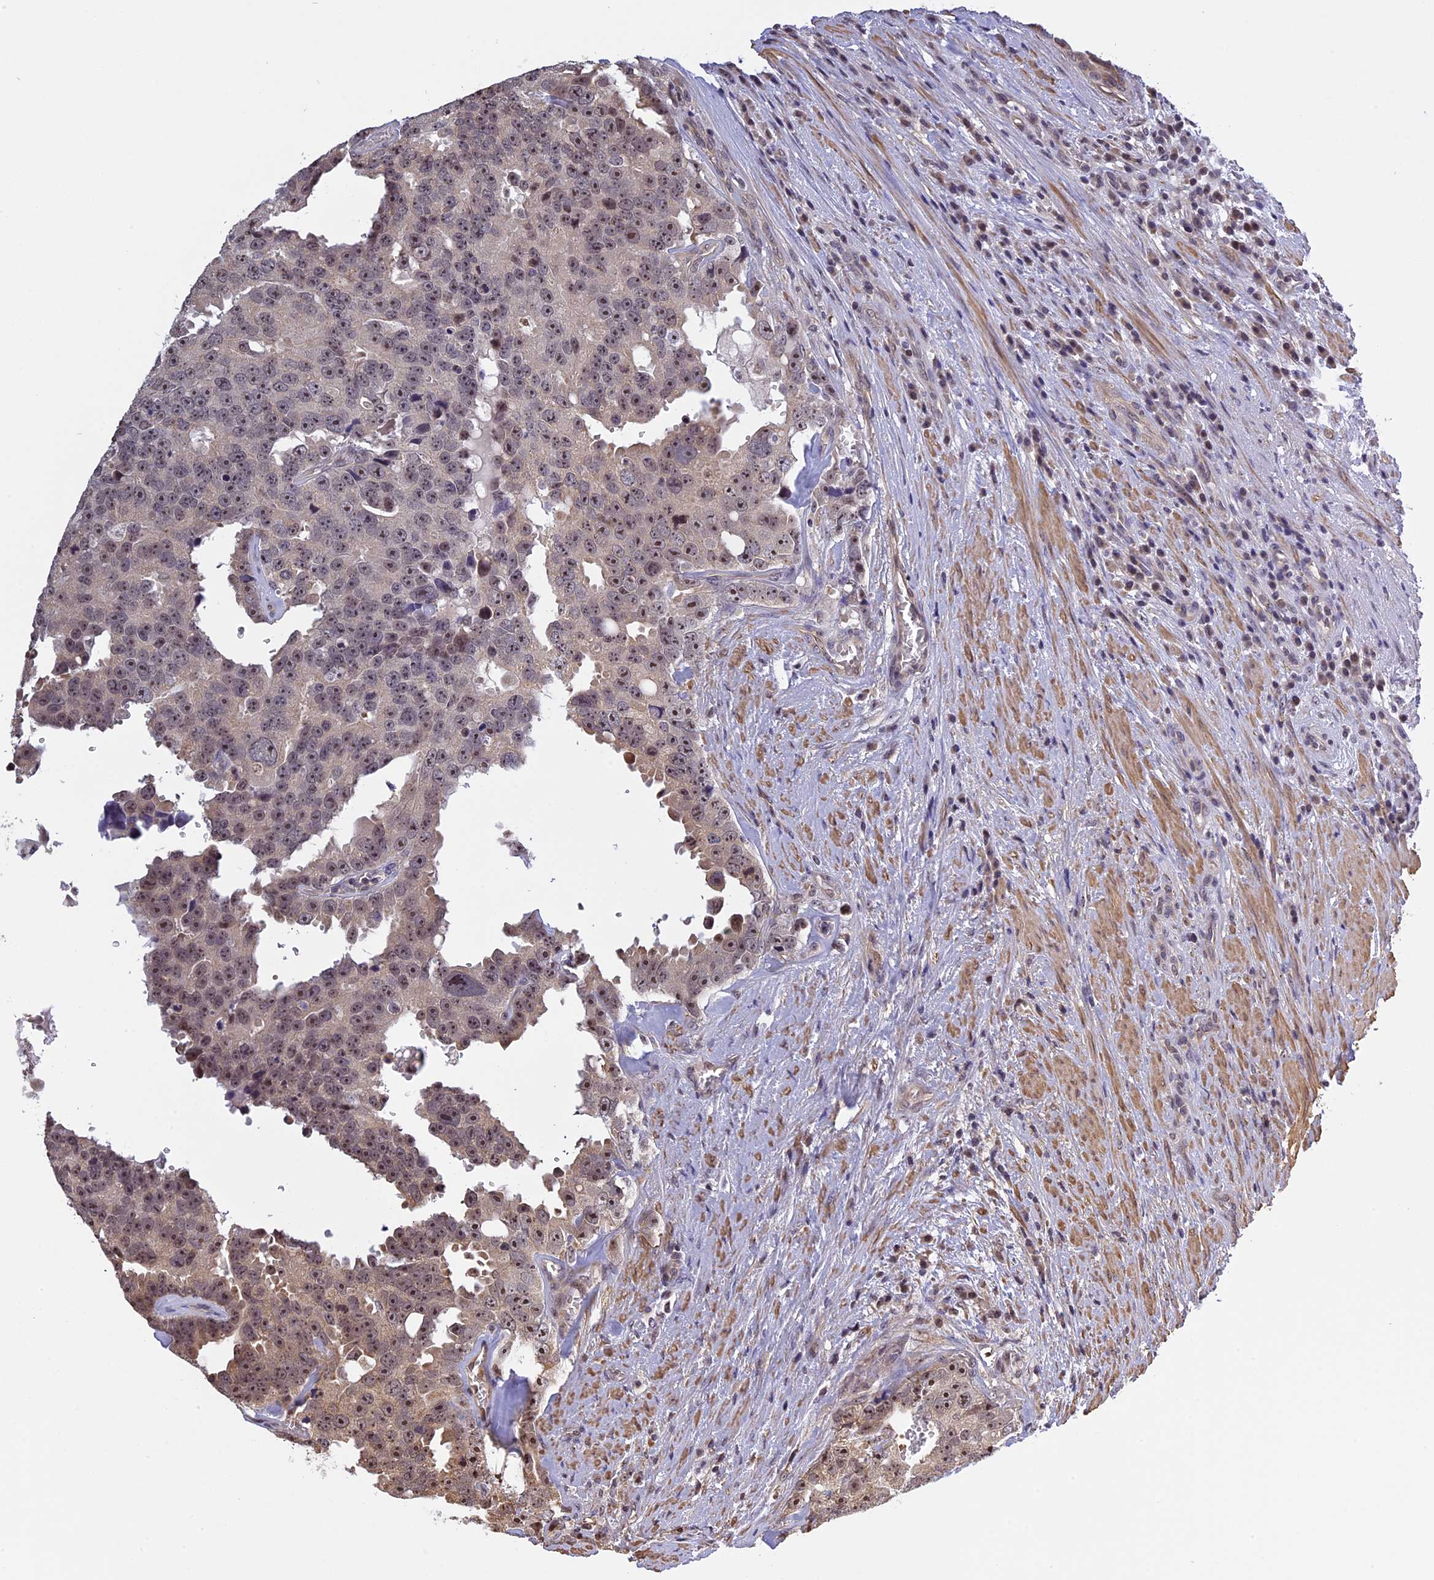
{"staining": {"intensity": "weak", "quantity": "25%-75%", "location": "nuclear"}, "tissue": "prostate cancer", "cell_type": "Tumor cells", "image_type": "cancer", "snomed": [{"axis": "morphology", "description": "Adenocarcinoma, High grade"}, {"axis": "topography", "description": "Prostate"}], "caption": "Immunohistochemical staining of high-grade adenocarcinoma (prostate) exhibits low levels of weak nuclear expression in approximately 25%-75% of tumor cells.", "gene": "MGA", "patient": {"sex": "male", "age": 71}}